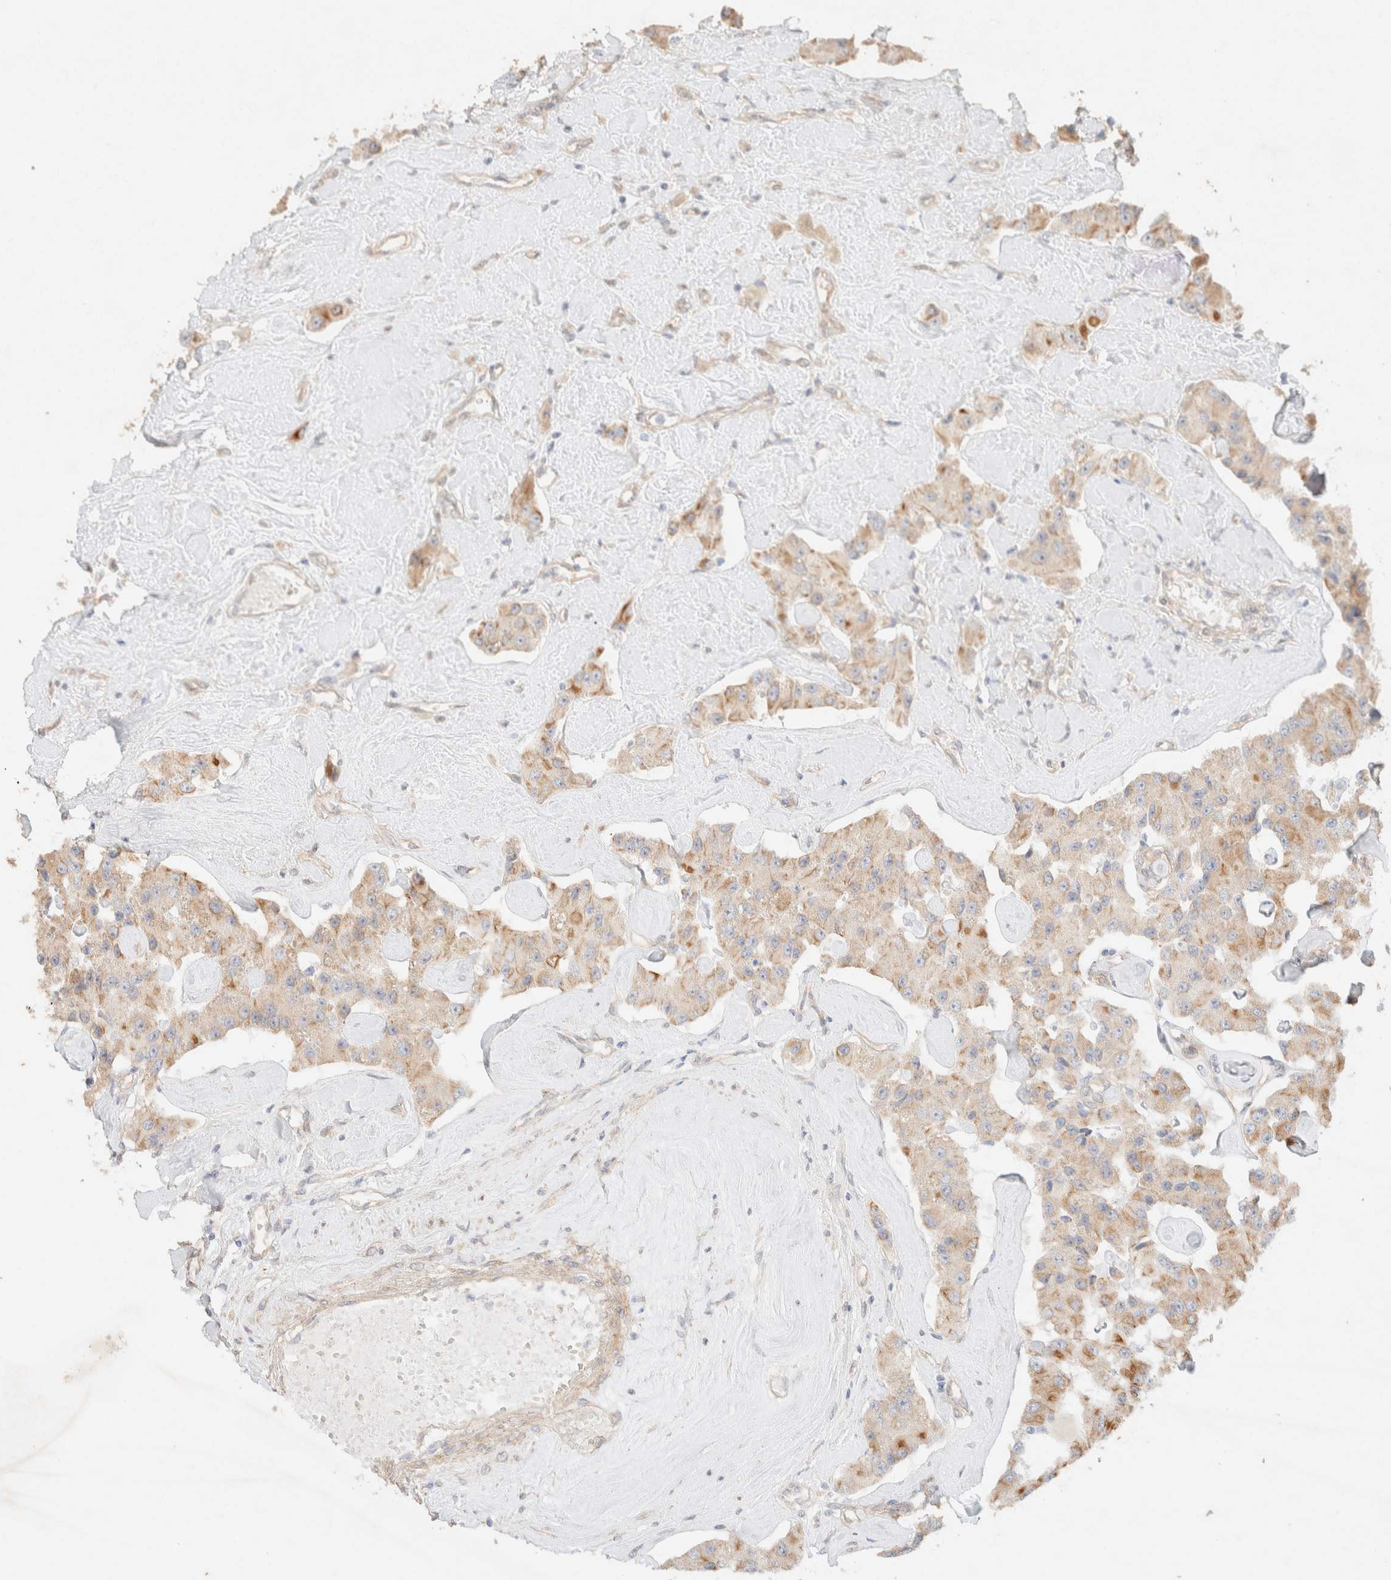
{"staining": {"intensity": "strong", "quantity": "25%-75%", "location": "cytoplasmic/membranous"}, "tissue": "carcinoid", "cell_type": "Tumor cells", "image_type": "cancer", "snomed": [{"axis": "morphology", "description": "Carcinoid, malignant, NOS"}, {"axis": "topography", "description": "Pancreas"}], "caption": "Malignant carcinoid stained for a protein shows strong cytoplasmic/membranous positivity in tumor cells. The protein of interest is stained brown, and the nuclei are stained in blue (DAB (3,3'-diaminobenzidine) IHC with brightfield microscopy, high magnification).", "gene": "CSNK1E", "patient": {"sex": "male", "age": 41}}